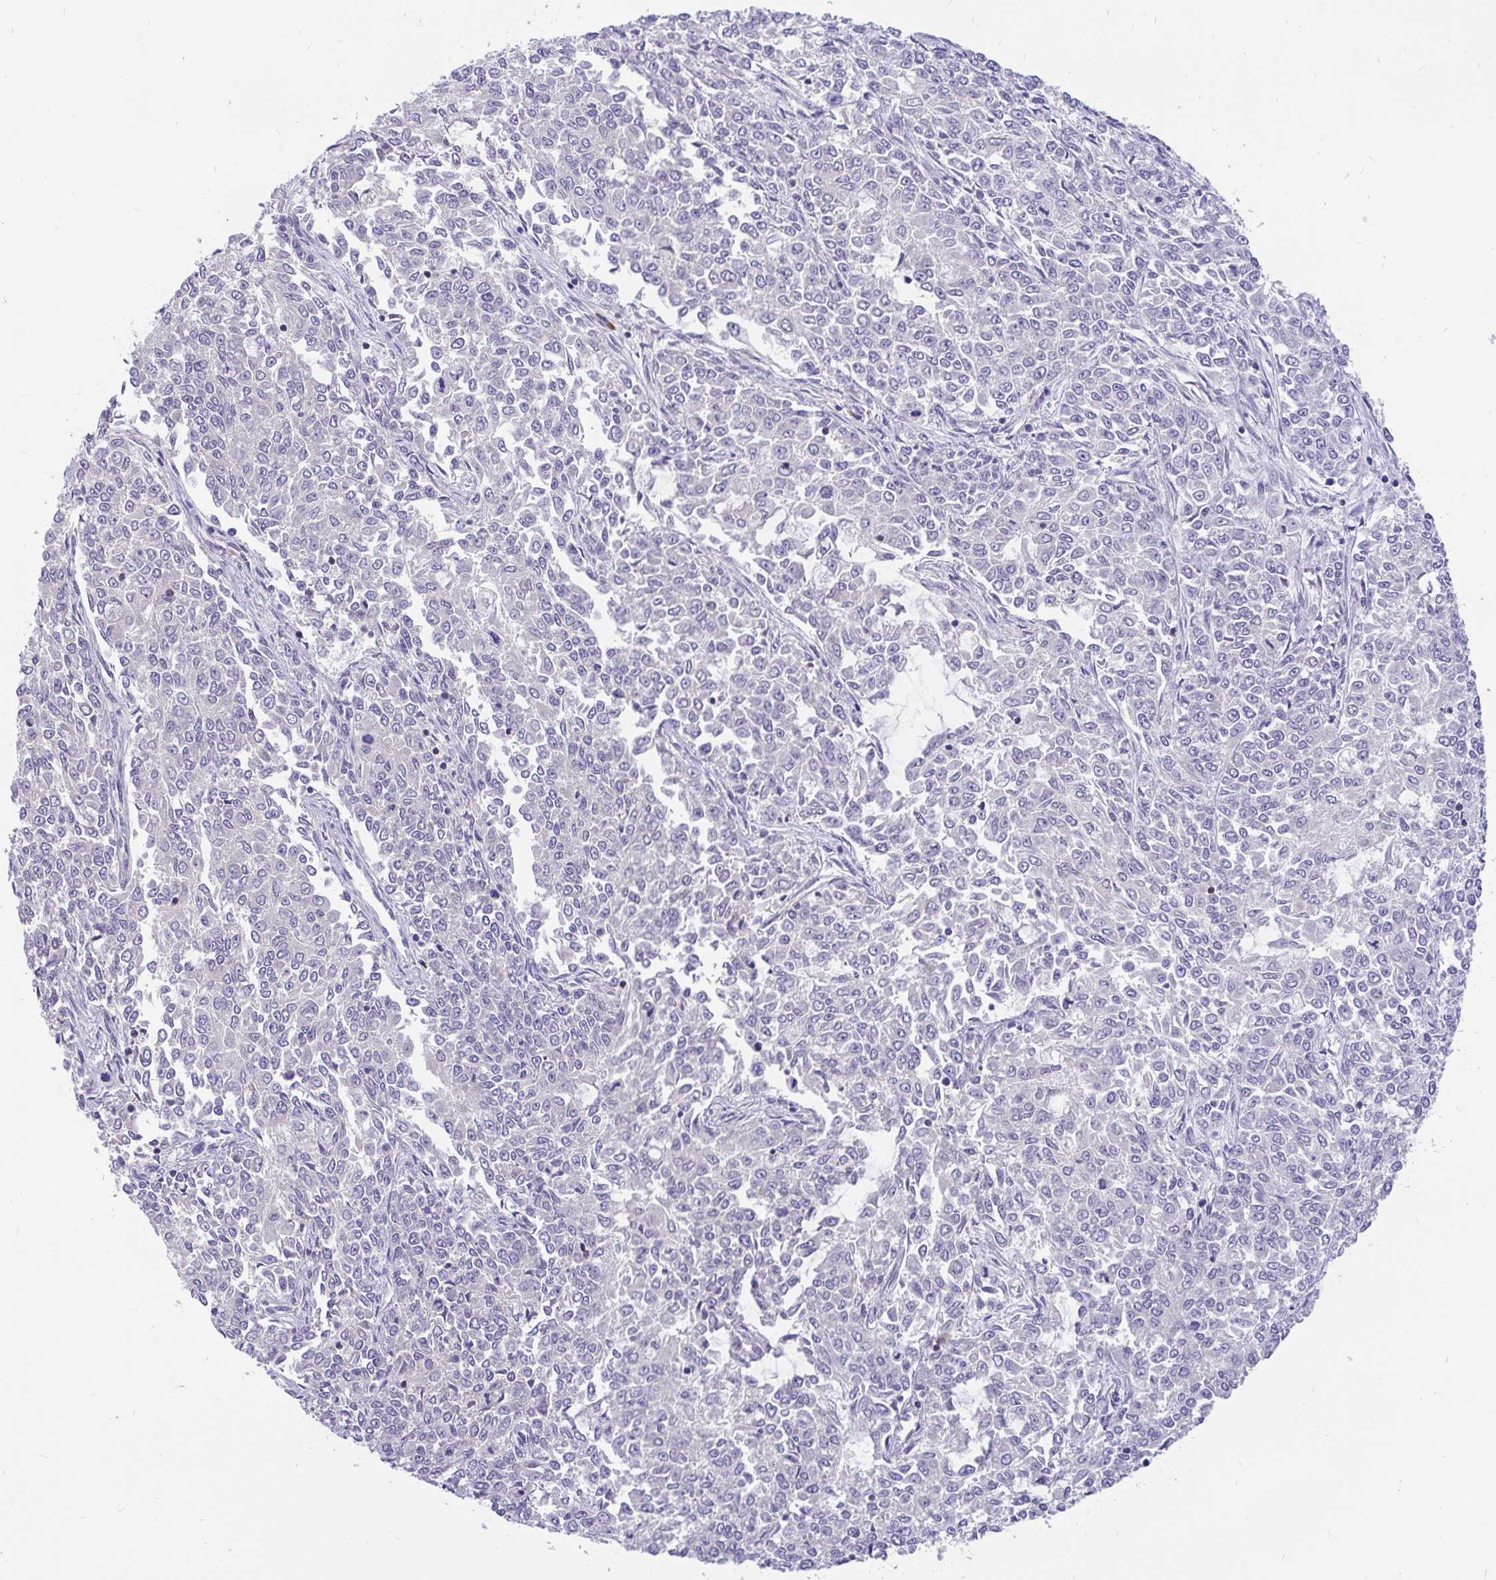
{"staining": {"intensity": "negative", "quantity": "none", "location": "none"}, "tissue": "endometrial cancer", "cell_type": "Tumor cells", "image_type": "cancer", "snomed": [{"axis": "morphology", "description": "Adenocarcinoma, NOS"}, {"axis": "topography", "description": "Endometrium"}], "caption": "Immunohistochemical staining of endometrial cancer (adenocarcinoma) reveals no significant staining in tumor cells. (Brightfield microscopy of DAB immunohistochemistry at high magnification).", "gene": "LRRC26", "patient": {"sex": "female", "age": 50}}